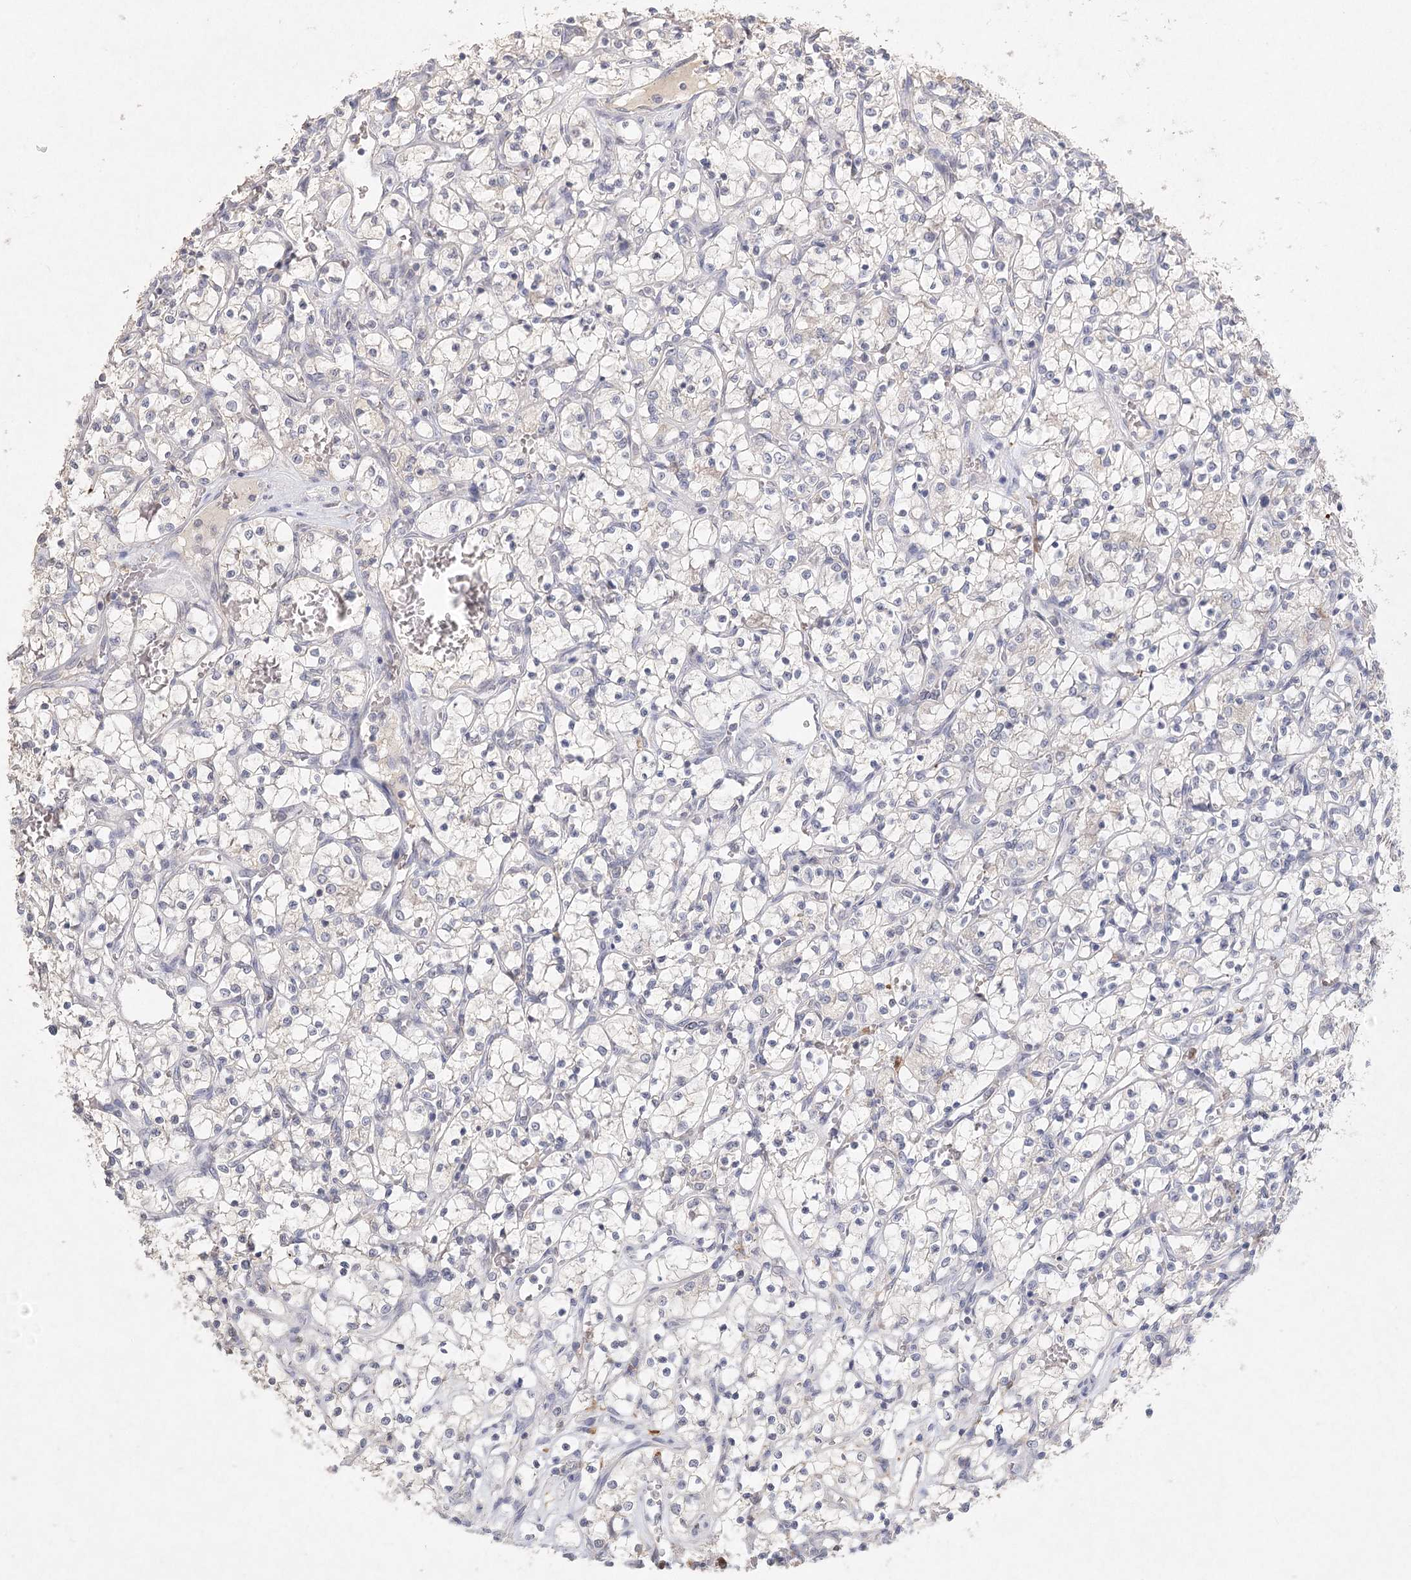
{"staining": {"intensity": "negative", "quantity": "none", "location": "none"}, "tissue": "renal cancer", "cell_type": "Tumor cells", "image_type": "cancer", "snomed": [{"axis": "morphology", "description": "Adenocarcinoma, NOS"}, {"axis": "topography", "description": "Kidney"}], "caption": "A high-resolution photomicrograph shows IHC staining of renal cancer (adenocarcinoma), which shows no significant expression in tumor cells. Nuclei are stained in blue.", "gene": "ARSI", "patient": {"sex": "female", "age": 69}}